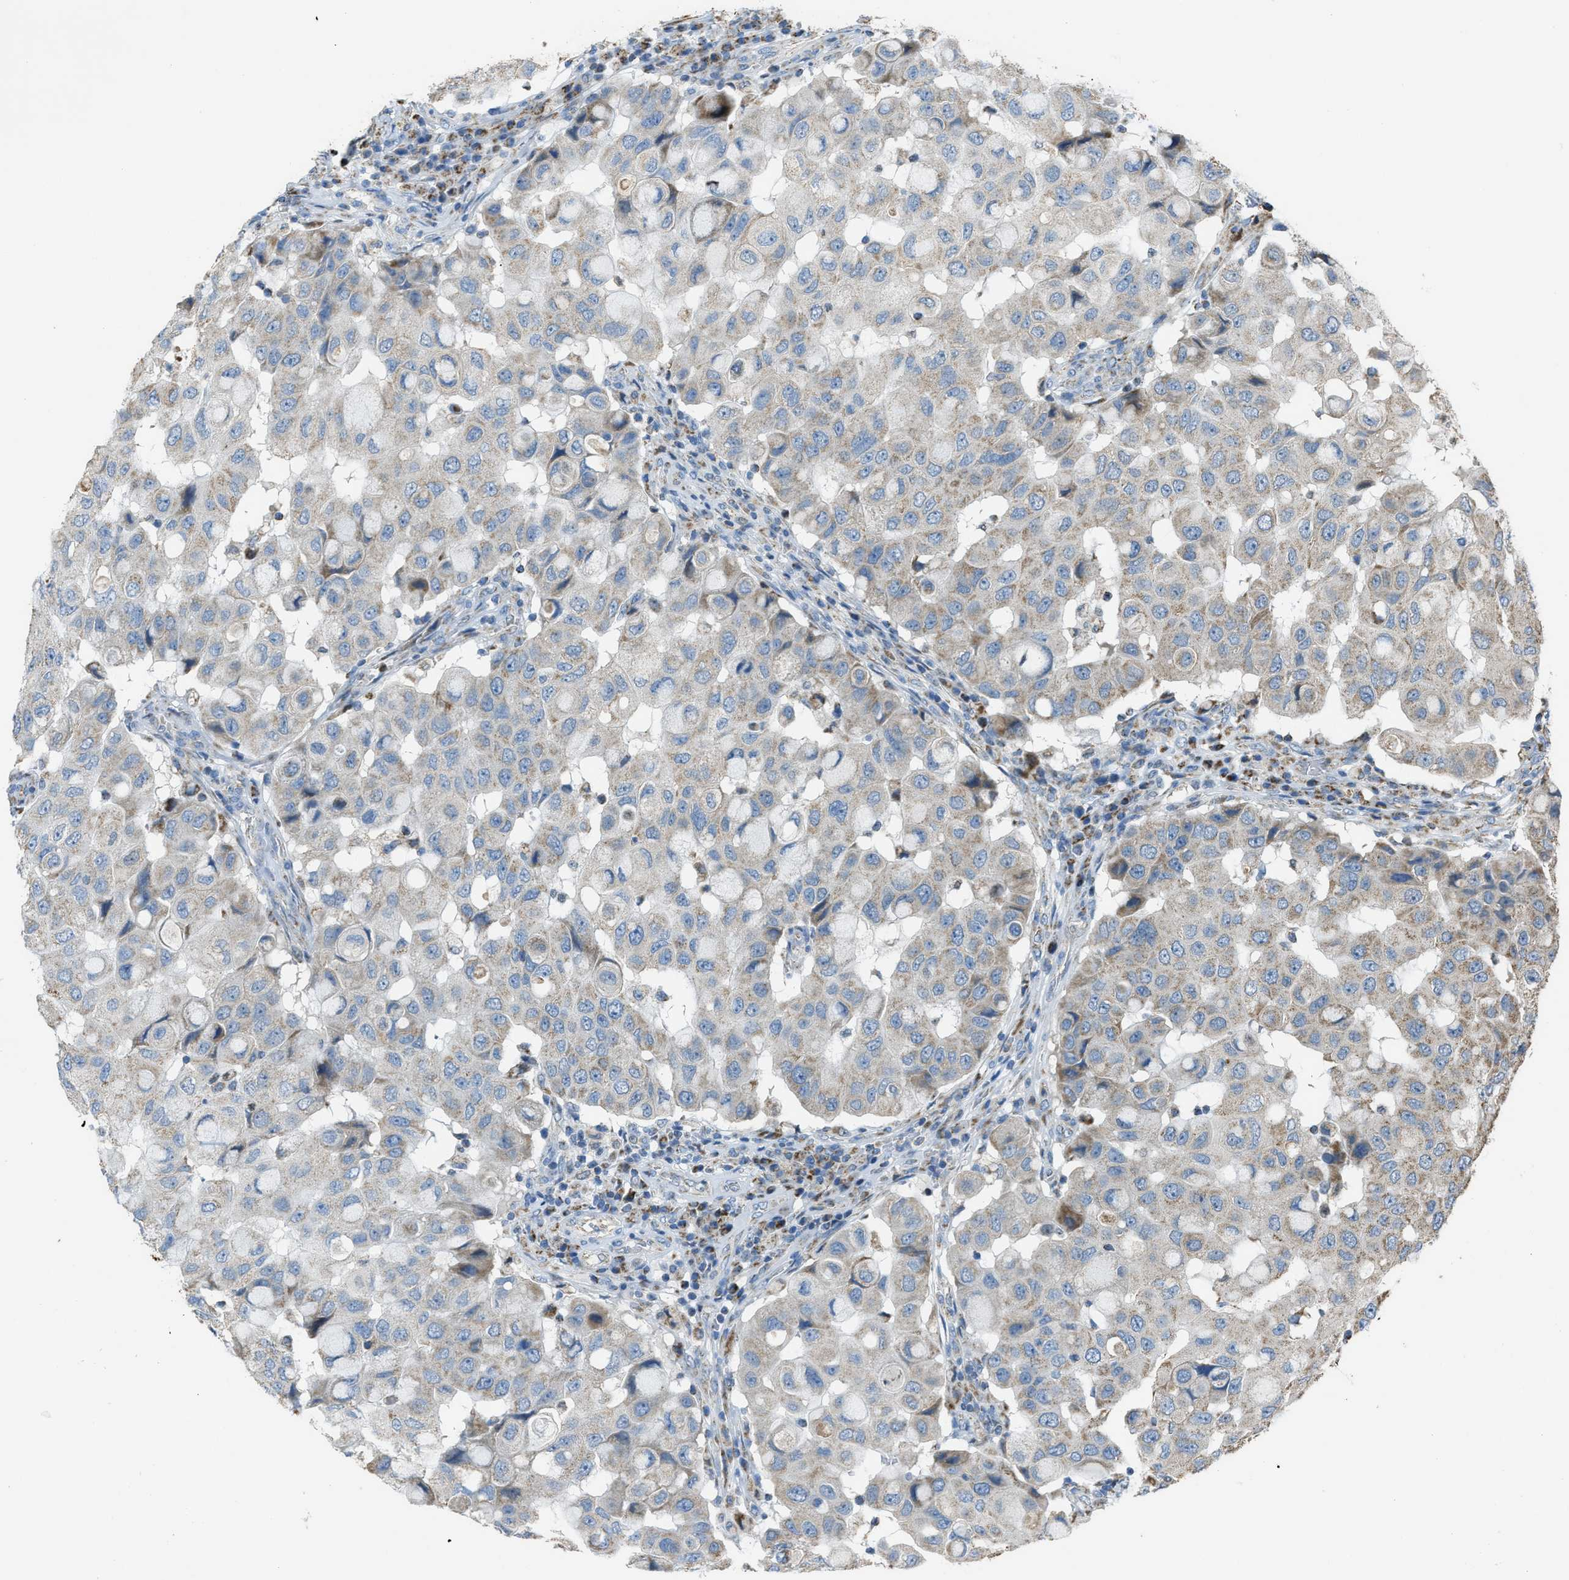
{"staining": {"intensity": "weak", "quantity": "<25%", "location": "cytoplasmic/membranous"}, "tissue": "breast cancer", "cell_type": "Tumor cells", "image_type": "cancer", "snomed": [{"axis": "morphology", "description": "Duct carcinoma"}, {"axis": "topography", "description": "Breast"}], "caption": "This image is of invasive ductal carcinoma (breast) stained with immunohistochemistry to label a protein in brown with the nuclei are counter-stained blue. There is no positivity in tumor cells.", "gene": "SLC25A11", "patient": {"sex": "female", "age": 27}}